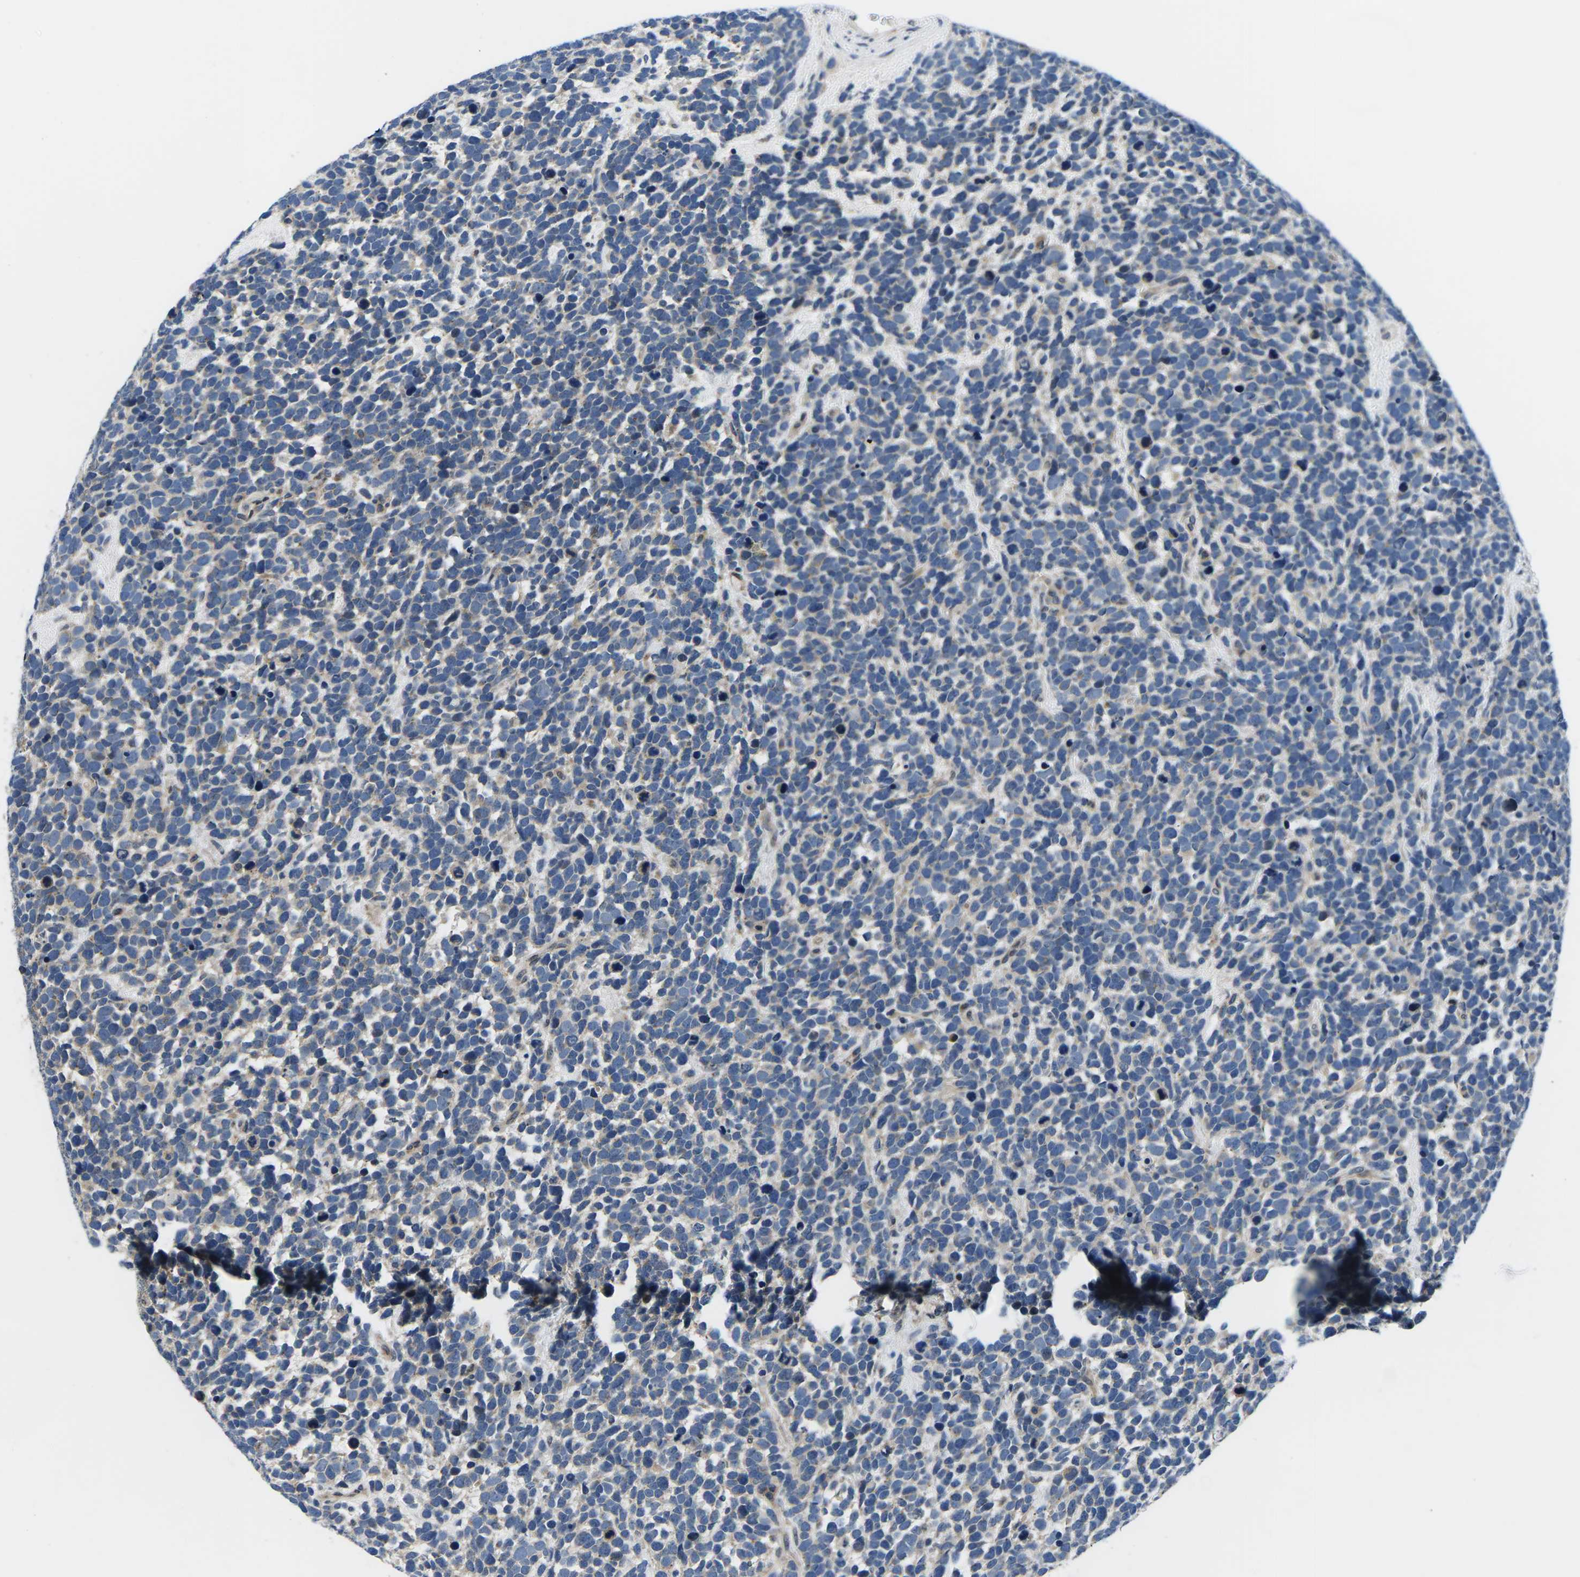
{"staining": {"intensity": "negative", "quantity": "none", "location": "none"}, "tissue": "urothelial cancer", "cell_type": "Tumor cells", "image_type": "cancer", "snomed": [{"axis": "morphology", "description": "Urothelial carcinoma, High grade"}, {"axis": "topography", "description": "Urinary bladder"}], "caption": "The image exhibits no significant positivity in tumor cells of urothelial cancer.", "gene": "SNX10", "patient": {"sex": "female", "age": 82}}